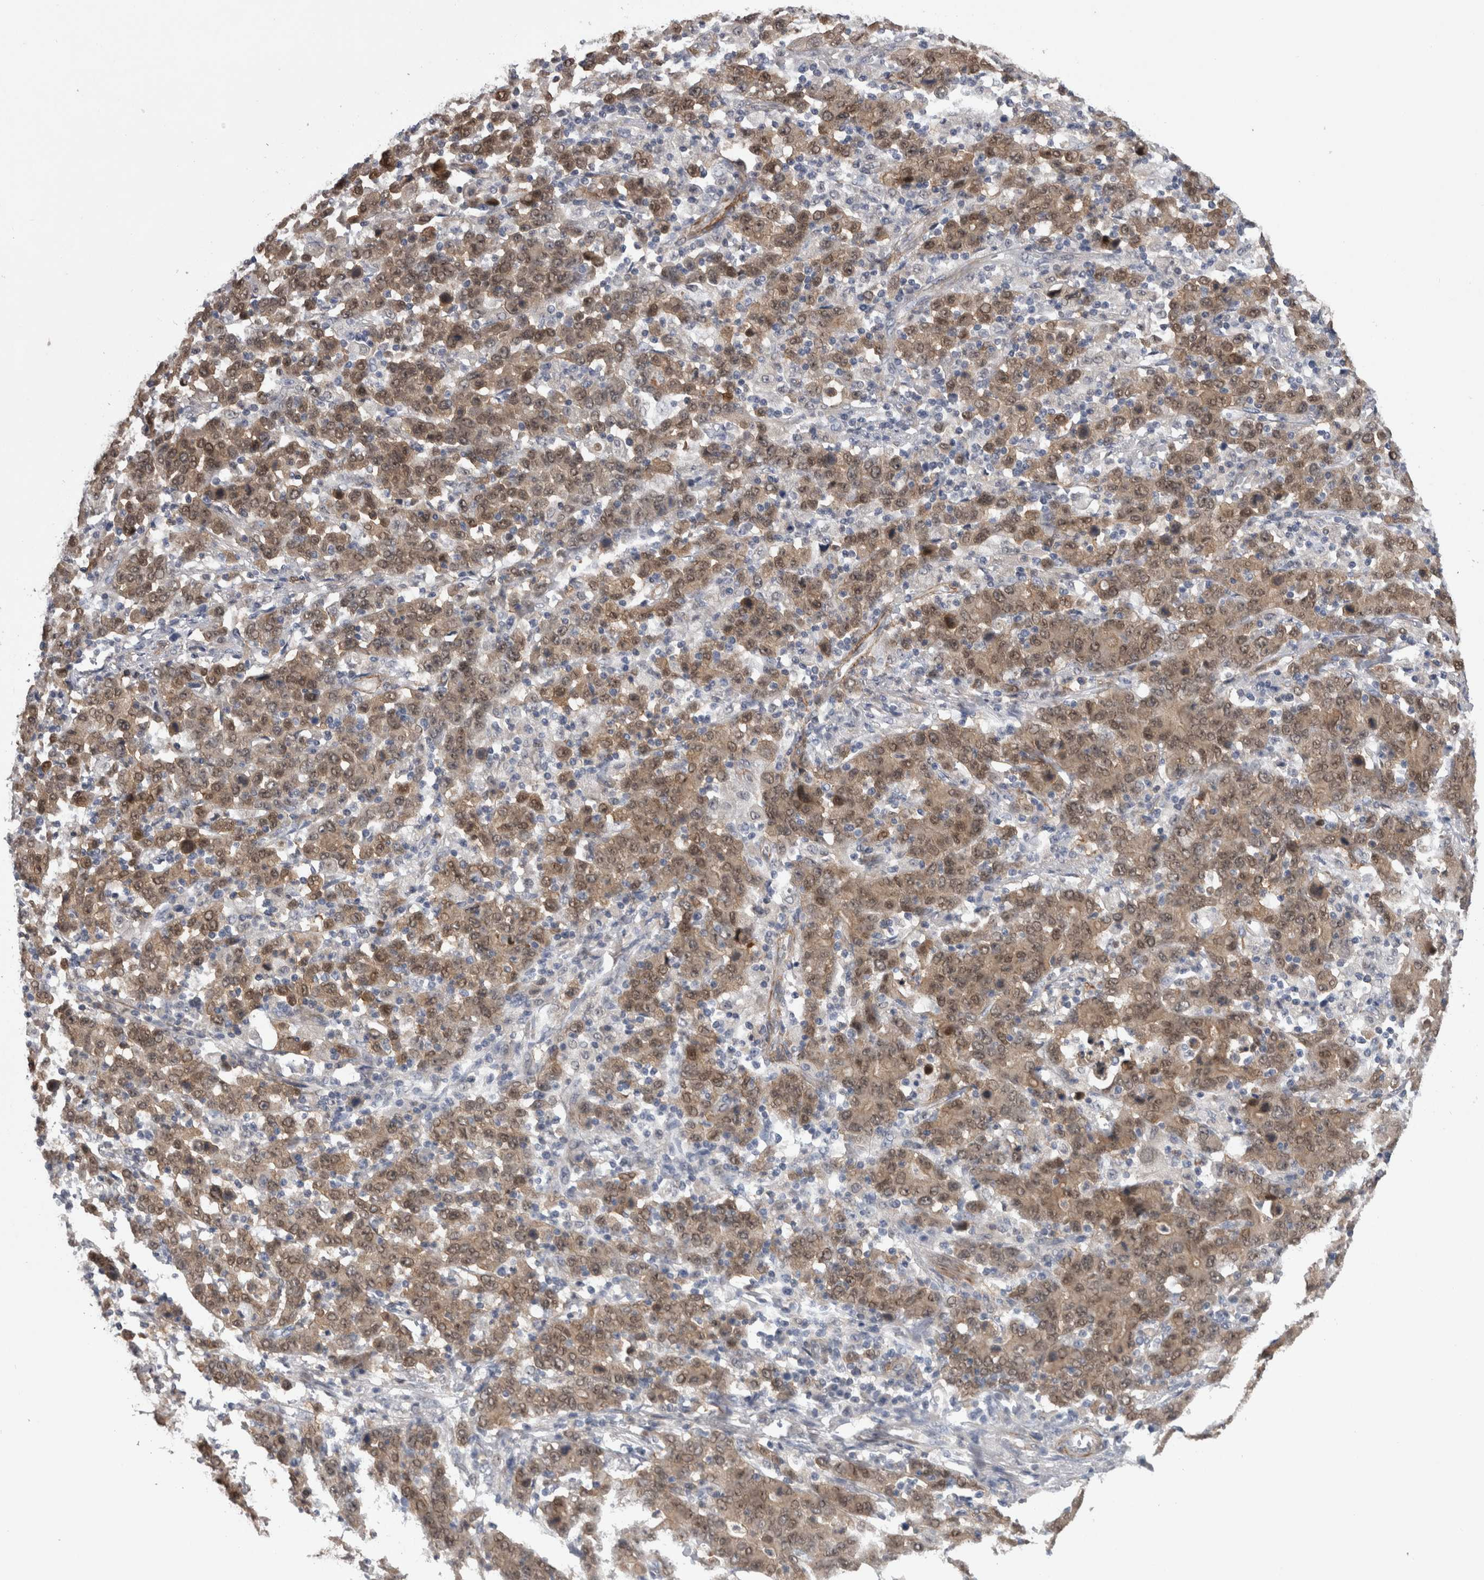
{"staining": {"intensity": "moderate", "quantity": ">75%", "location": "cytoplasmic/membranous,nuclear"}, "tissue": "stomach cancer", "cell_type": "Tumor cells", "image_type": "cancer", "snomed": [{"axis": "morphology", "description": "Adenocarcinoma, NOS"}, {"axis": "topography", "description": "Stomach, upper"}], "caption": "Protein expression analysis of stomach adenocarcinoma exhibits moderate cytoplasmic/membranous and nuclear expression in about >75% of tumor cells.", "gene": "NAPRT", "patient": {"sex": "male", "age": 69}}